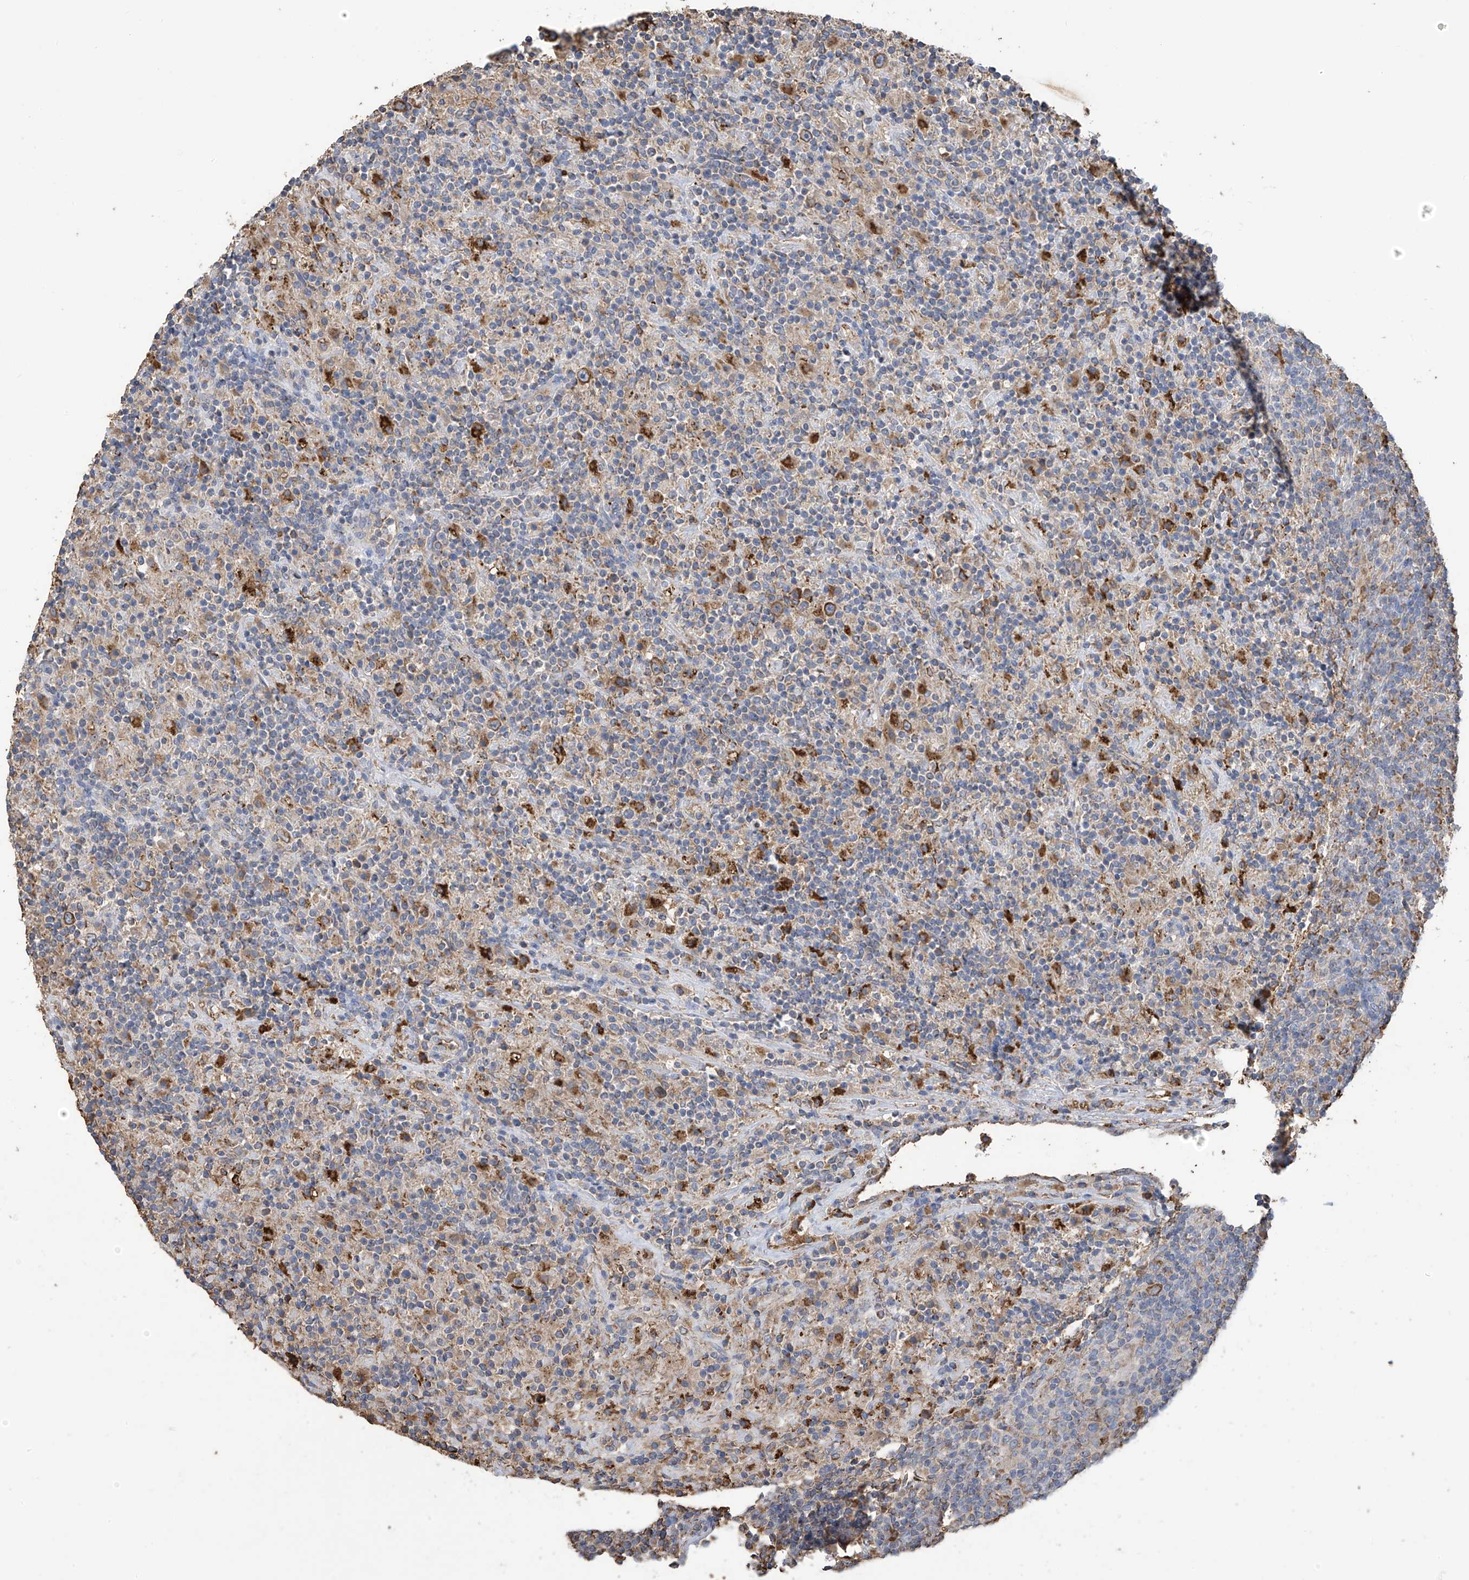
{"staining": {"intensity": "moderate", "quantity": ">75%", "location": "cytoplasmic/membranous"}, "tissue": "lymphoma", "cell_type": "Tumor cells", "image_type": "cancer", "snomed": [{"axis": "morphology", "description": "Hodgkin's disease, NOS"}, {"axis": "topography", "description": "Lymph node"}], "caption": "About >75% of tumor cells in Hodgkin's disease display moderate cytoplasmic/membranous protein positivity as visualized by brown immunohistochemical staining.", "gene": "OGT", "patient": {"sex": "male", "age": 70}}